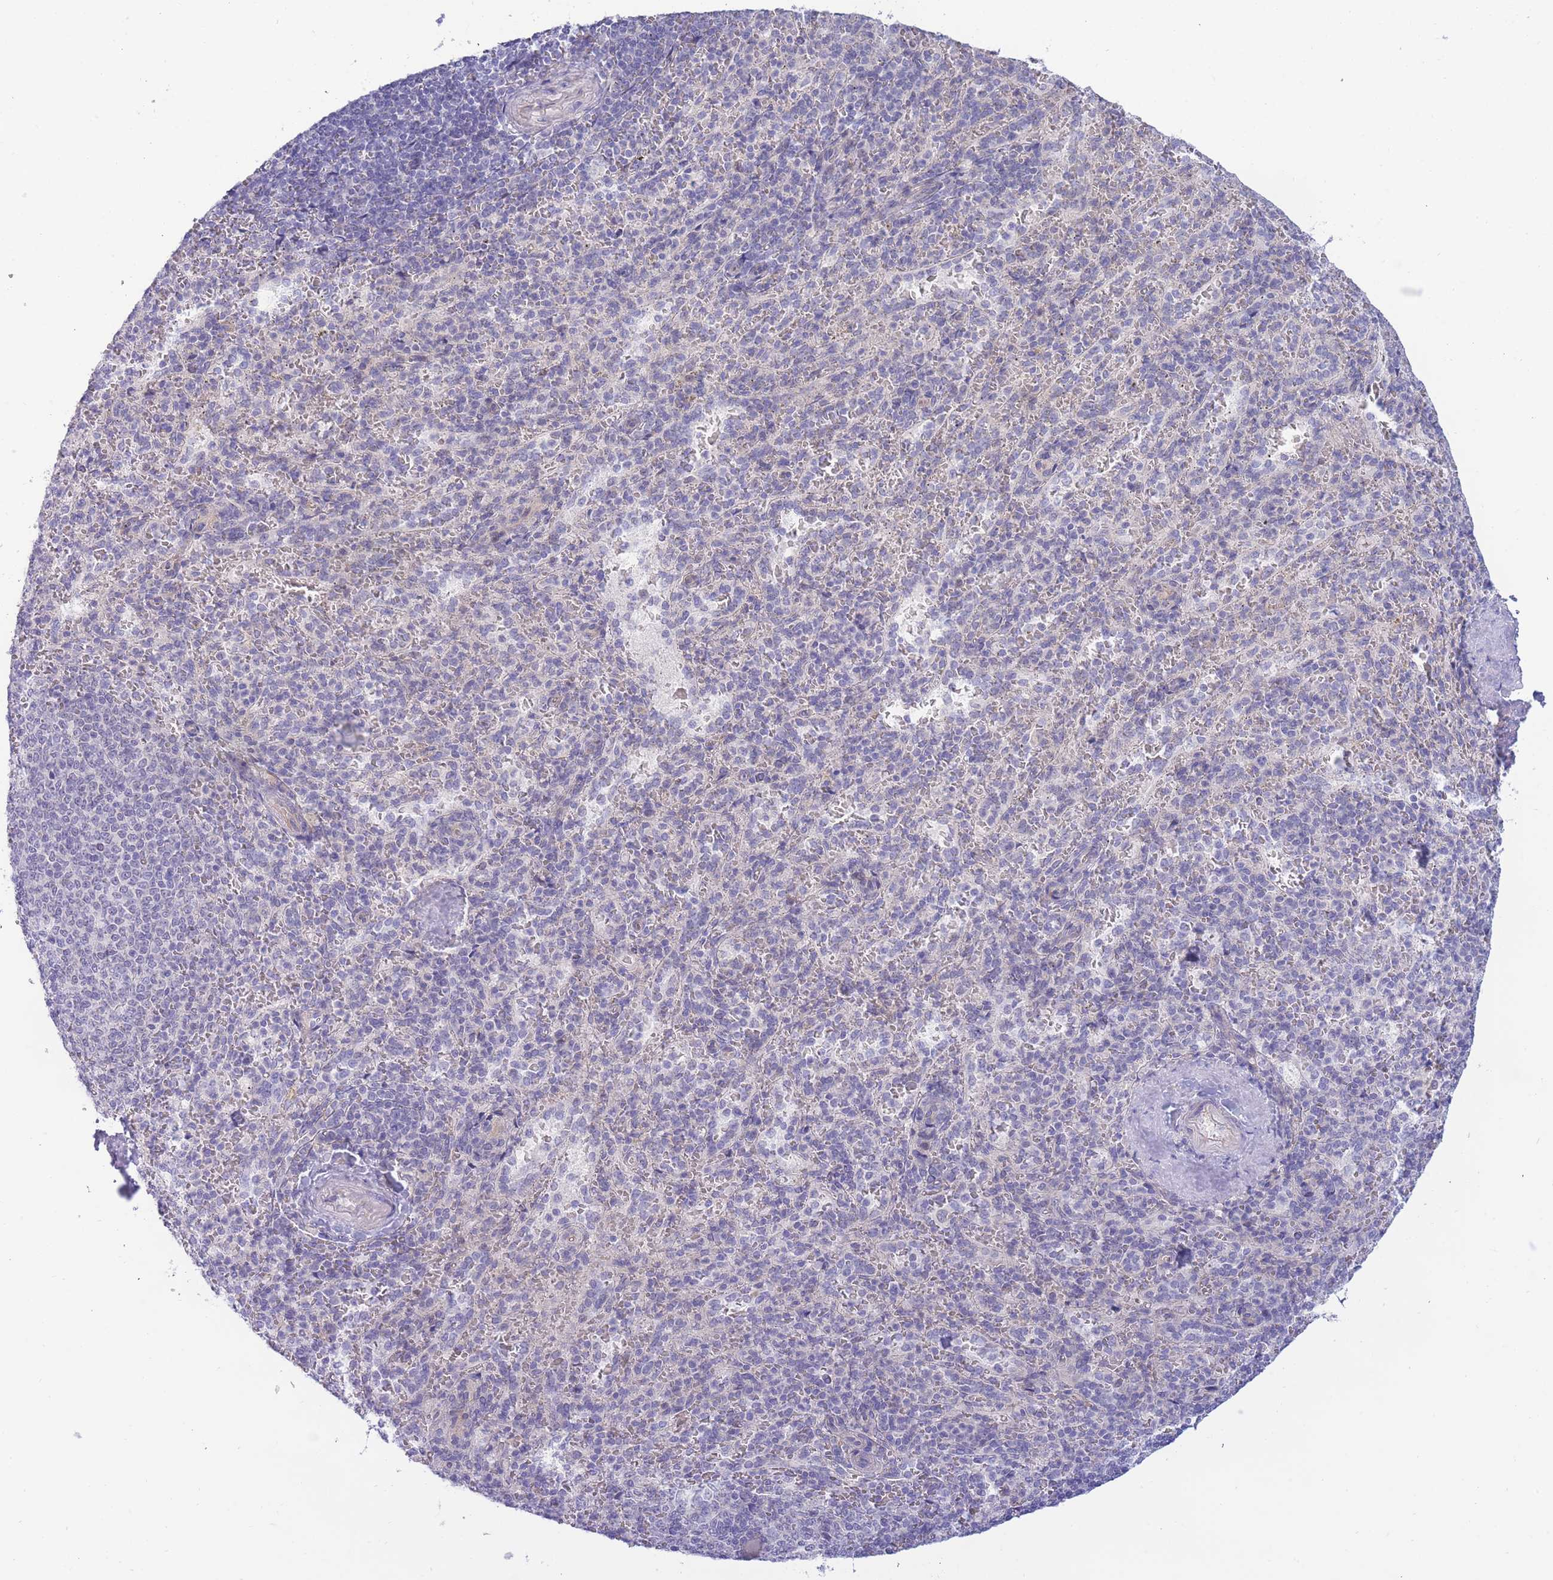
{"staining": {"intensity": "negative", "quantity": "none", "location": "none"}, "tissue": "spleen", "cell_type": "Cells in red pulp", "image_type": "normal", "snomed": [{"axis": "morphology", "description": "Normal tissue, NOS"}, {"axis": "topography", "description": "Spleen"}], "caption": "Protein analysis of unremarkable spleen exhibits no significant expression in cells in red pulp.", "gene": "PRR23A", "patient": {"sex": "female", "age": 21}}